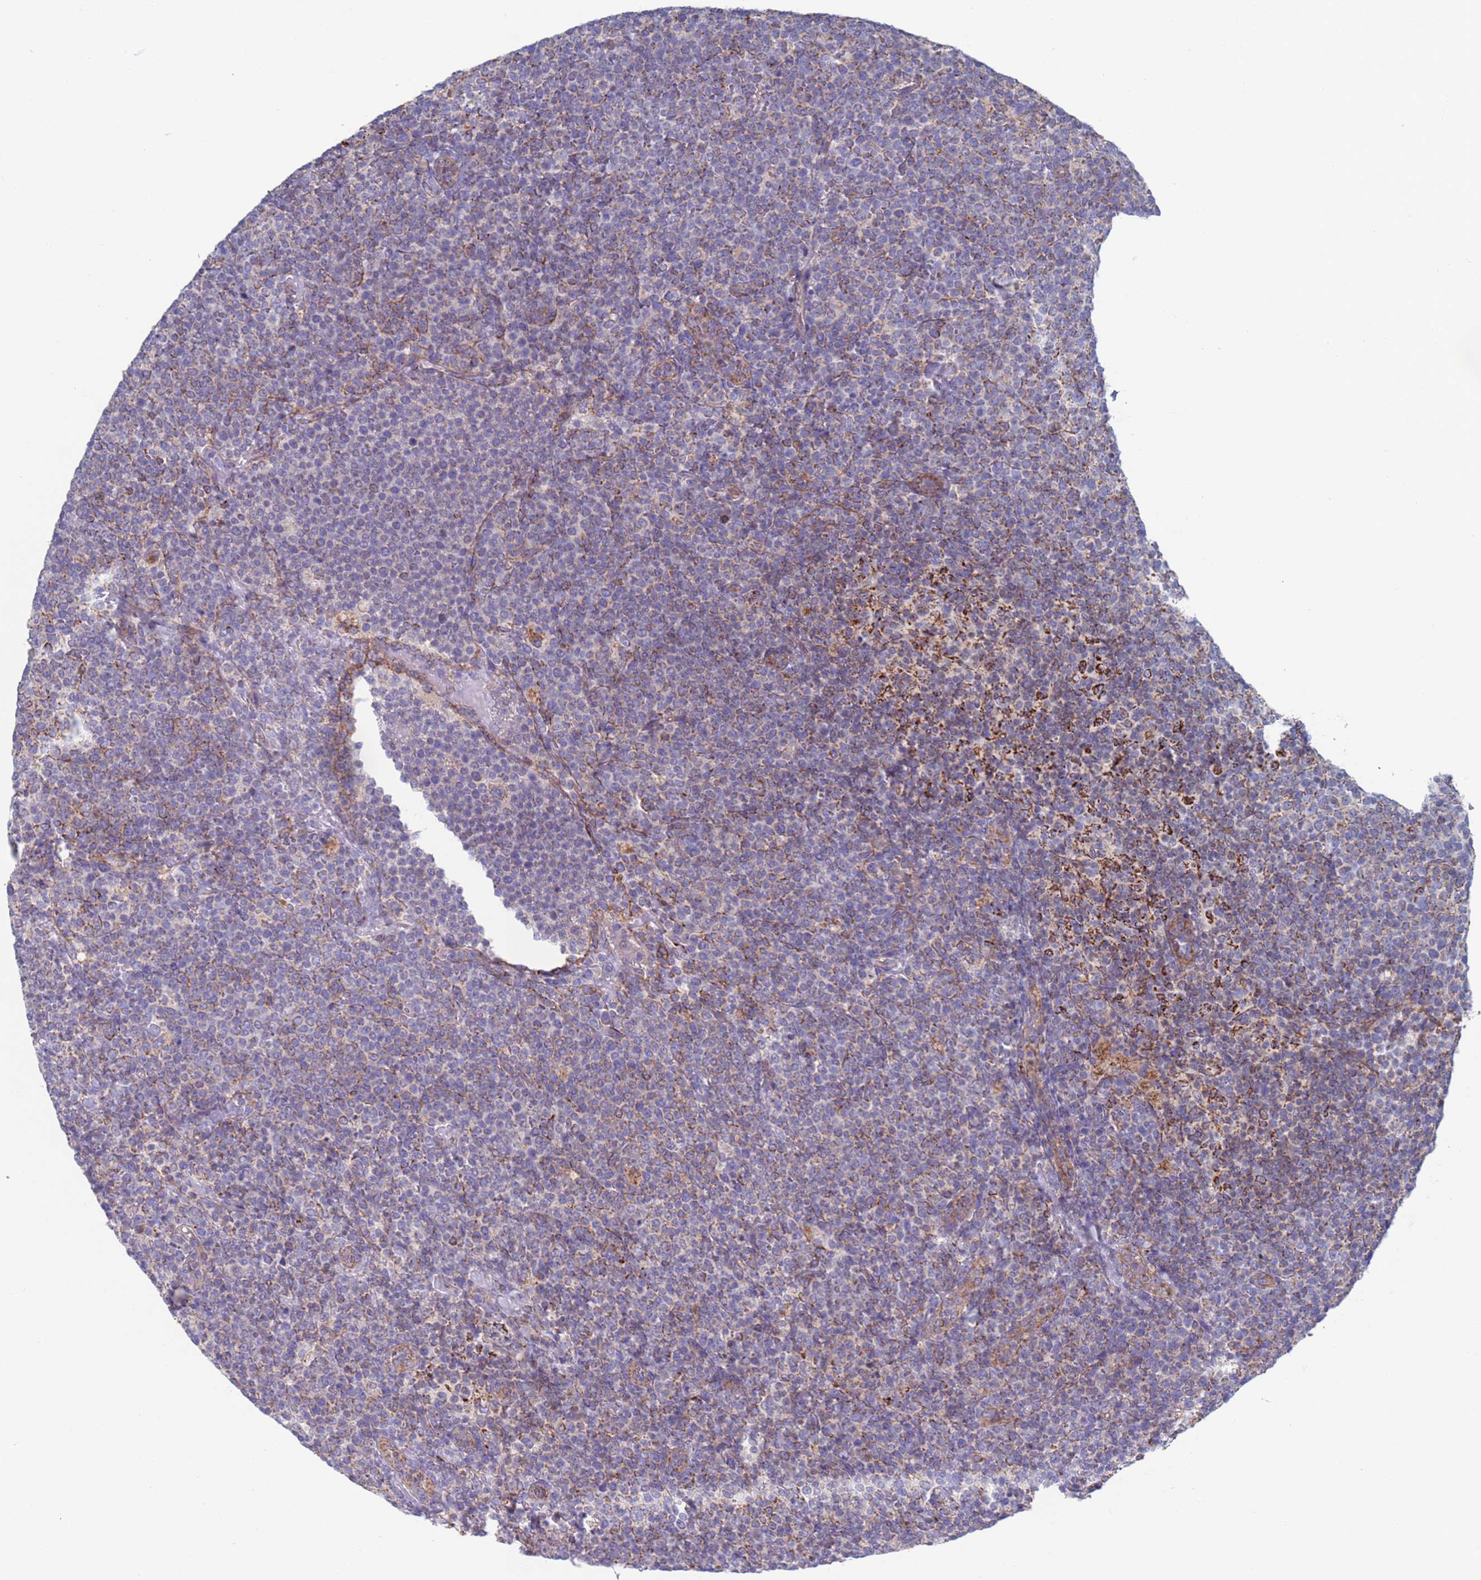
{"staining": {"intensity": "negative", "quantity": "none", "location": "none"}, "tissue": "lymphoma", "cell_type": "Tumor cells", "image_type": "cancer", "snomed": [{"axis": "morphology", "description": "Malignant lymphoma, non-Hodgkin's type, High grade"}, {"axis": "topography", "description": "Lymph node"}], "caption": "Lymphoma was stained to show a protein in brown. There is no significant positivity in tumor cells.", "gene": "CHCHD6", "patient": {"sex": "male", "age": 61}}